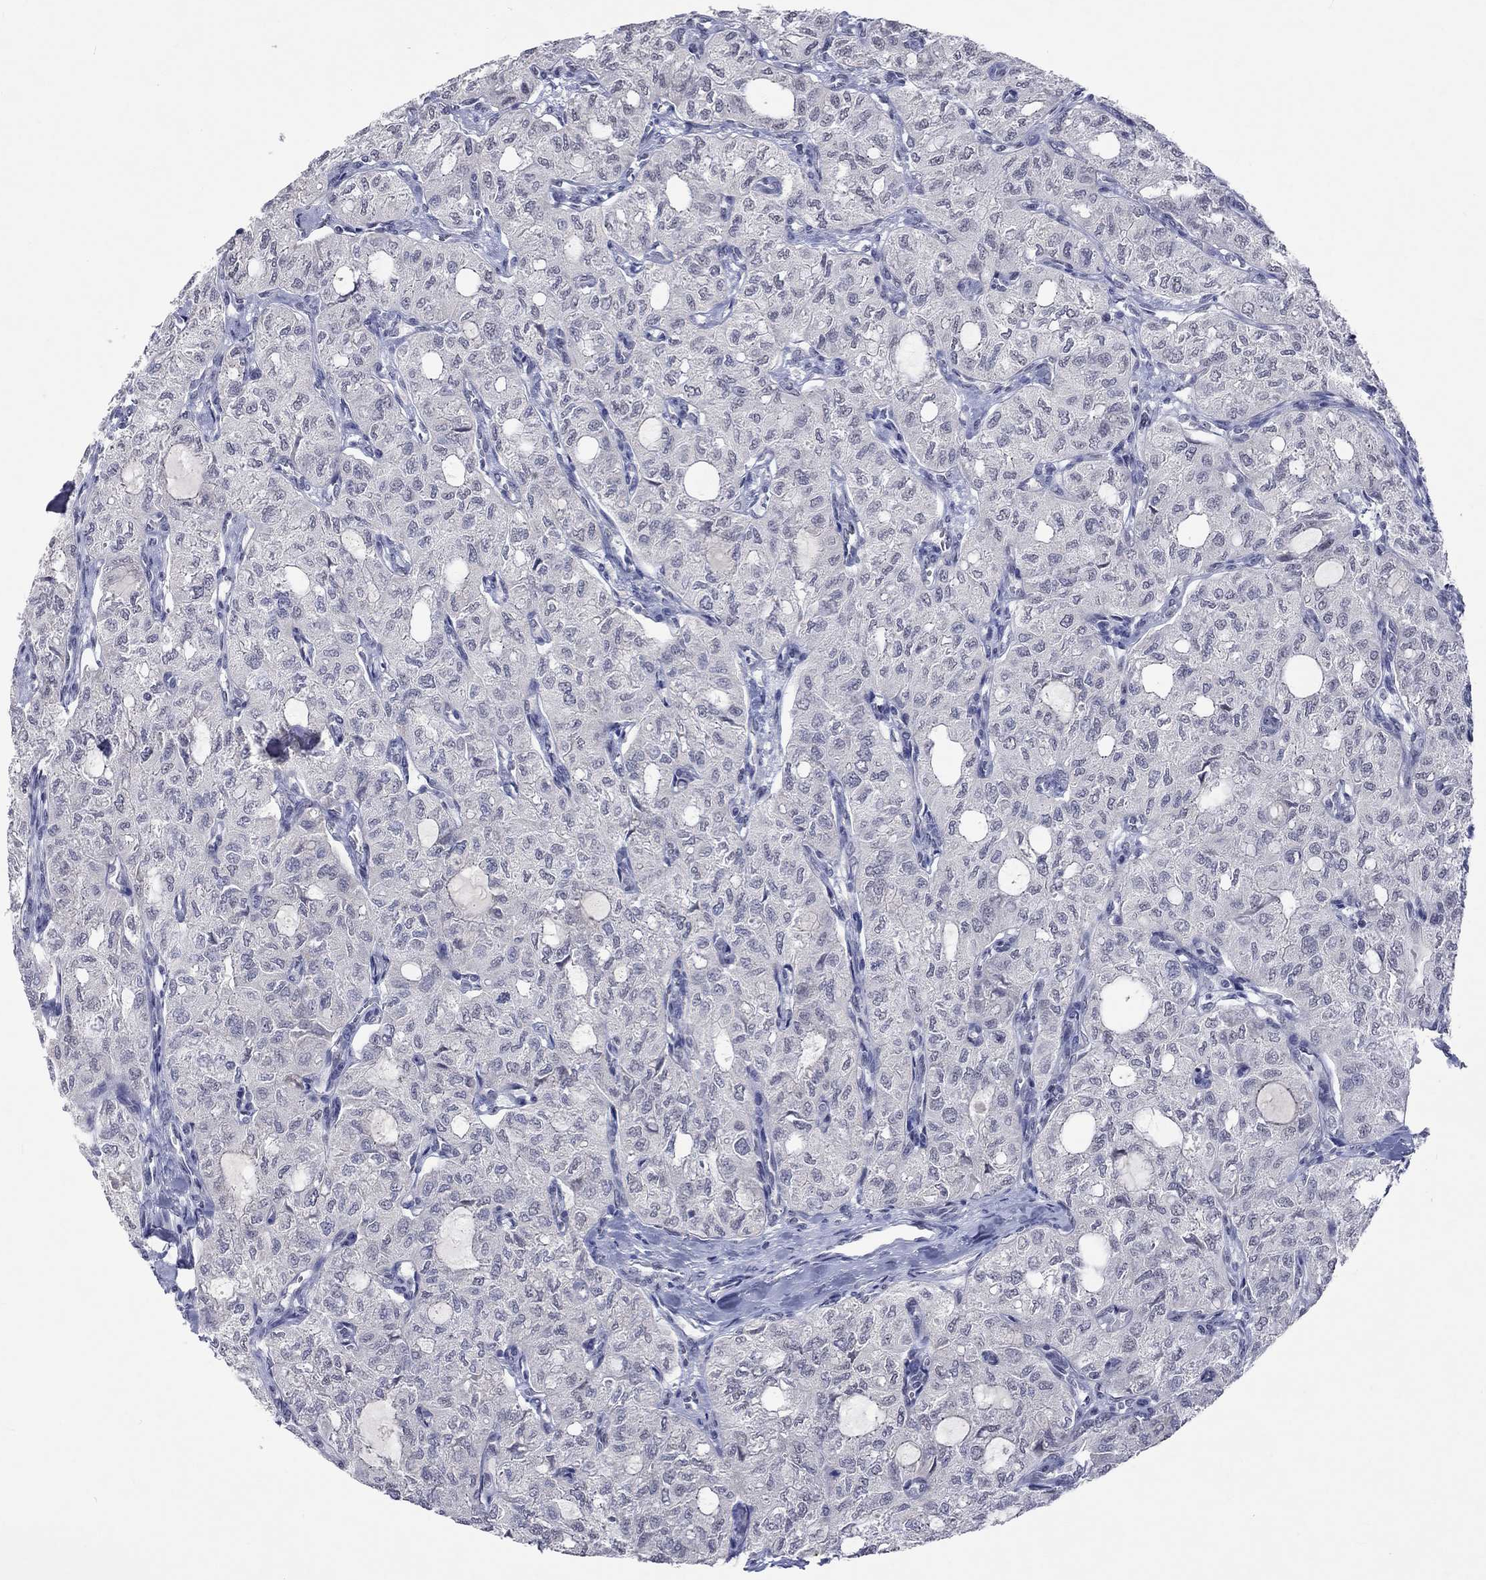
{"staining": {"intensity": "negative", "quantity": "none", "location": "none"}, "tissue": "thyroid cancer", "cell_type": "Tumor cells", "image_type": "cancer", "snomed": [{"axis": "morphology", "description": "Follicular adenoma carcinoma, NOS"}, {"axis": "topography", "description": "Thyroid gland"}], "caption": "Immunohistochemistry (IHC) photomicrograph of follicular adenoma carcinoma (thyroid) stained for a protein (brown), which reveals no expression in tumor cells.", "gene": "TMEM143", "patient": {"sex": "male", "age": 75}}